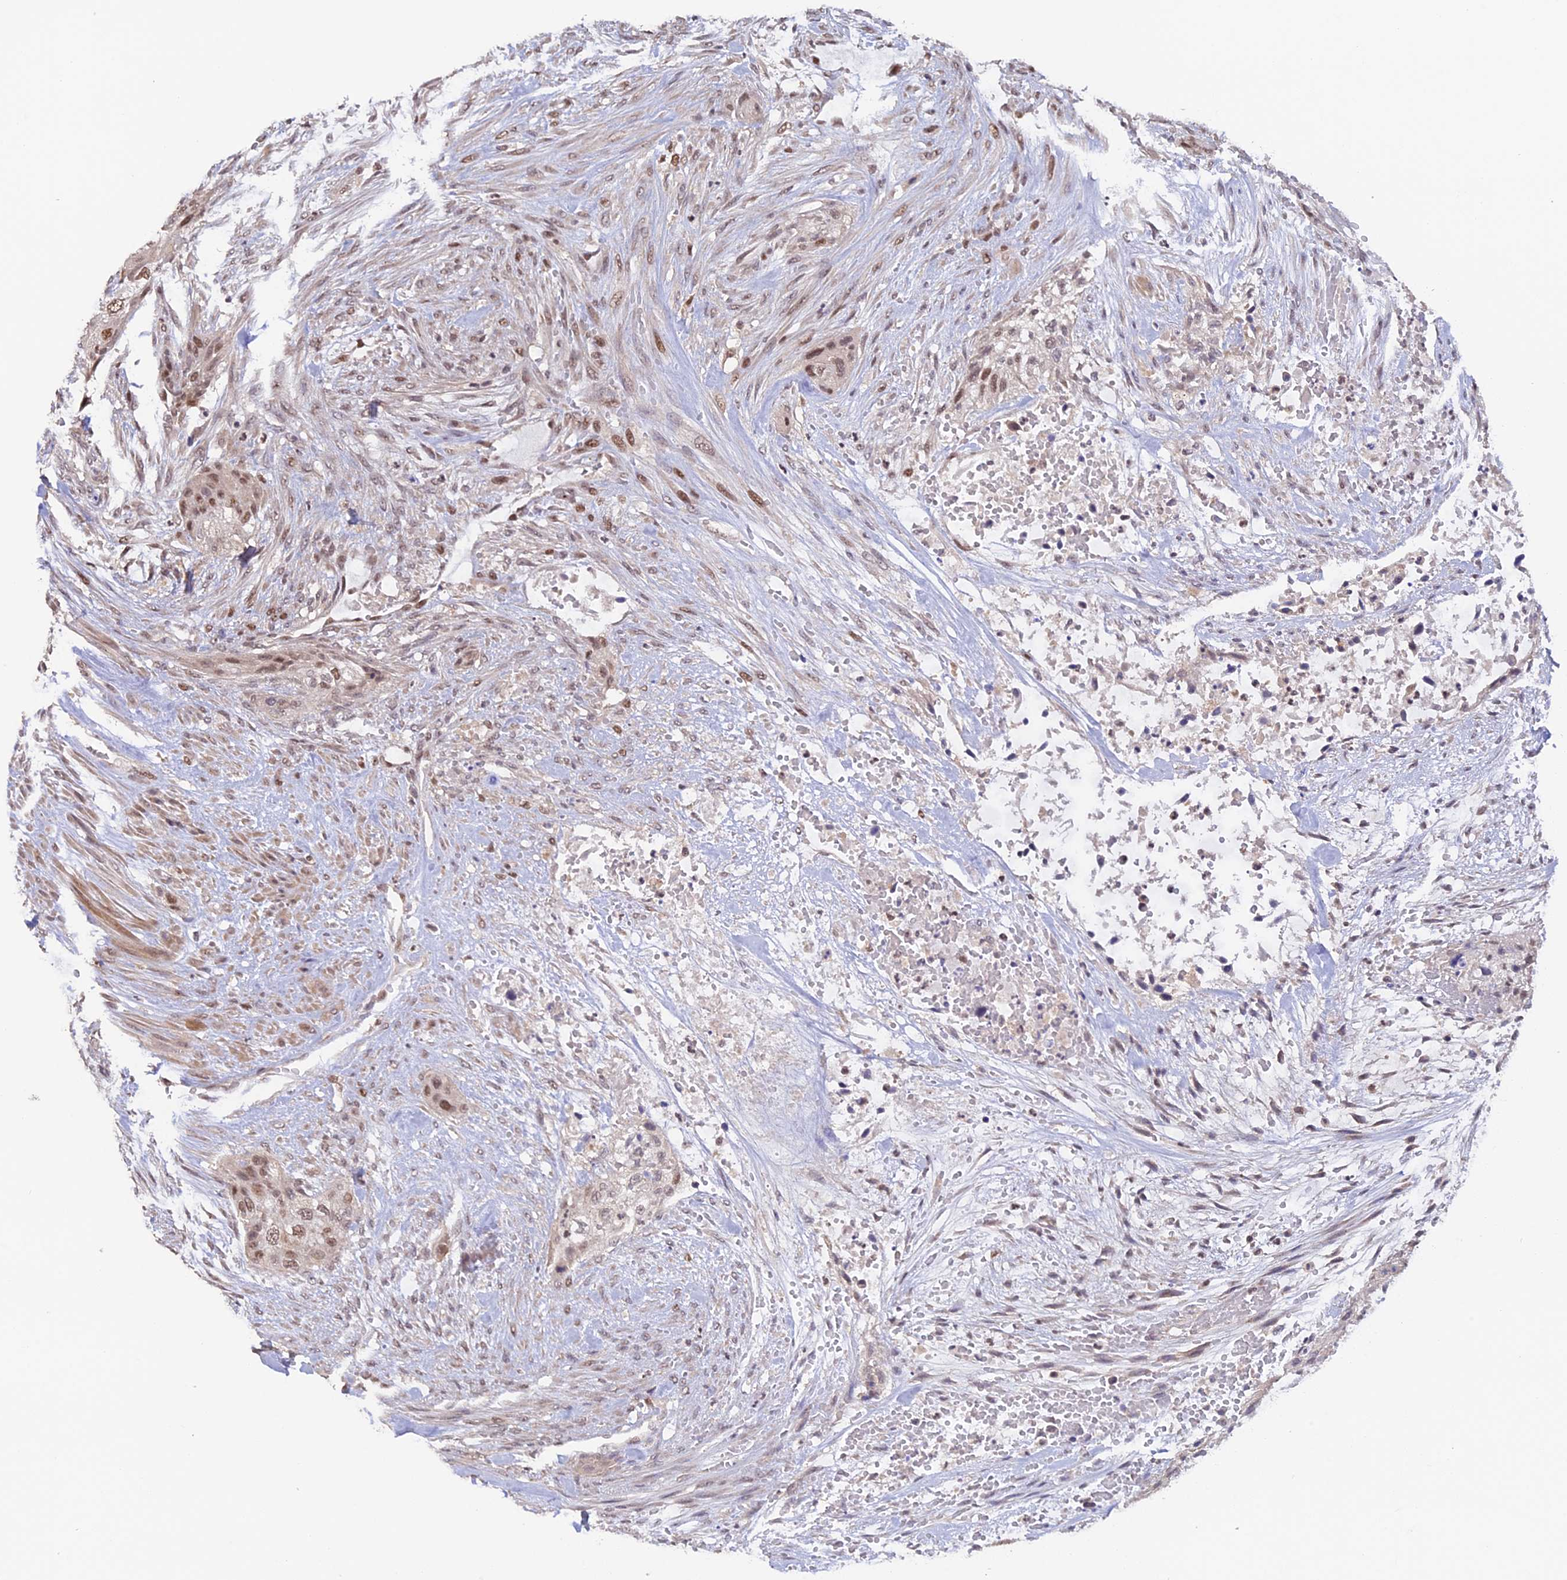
{"staining": {"intensity": "moderate", "quantity": "25%-75%", "location": "nuclear"}, "tissue": "urothelial cancer", "cell_type": "Tumor cells", "image_type": "cancer", "snomed": [{"axis": "morphology", "description": "Urothelial carcinoma, High grade"}, {"axis": "topography", "description": "Urinary bladder"}], "caption": "The histopathology image demonstrates staining of urothelial carcinoma (high-grade), revealing moderate nuclear protein expression (brown color) within tumor cells.", "gene": "RFC5", "patient": {"sex": "male", "age": 35}}